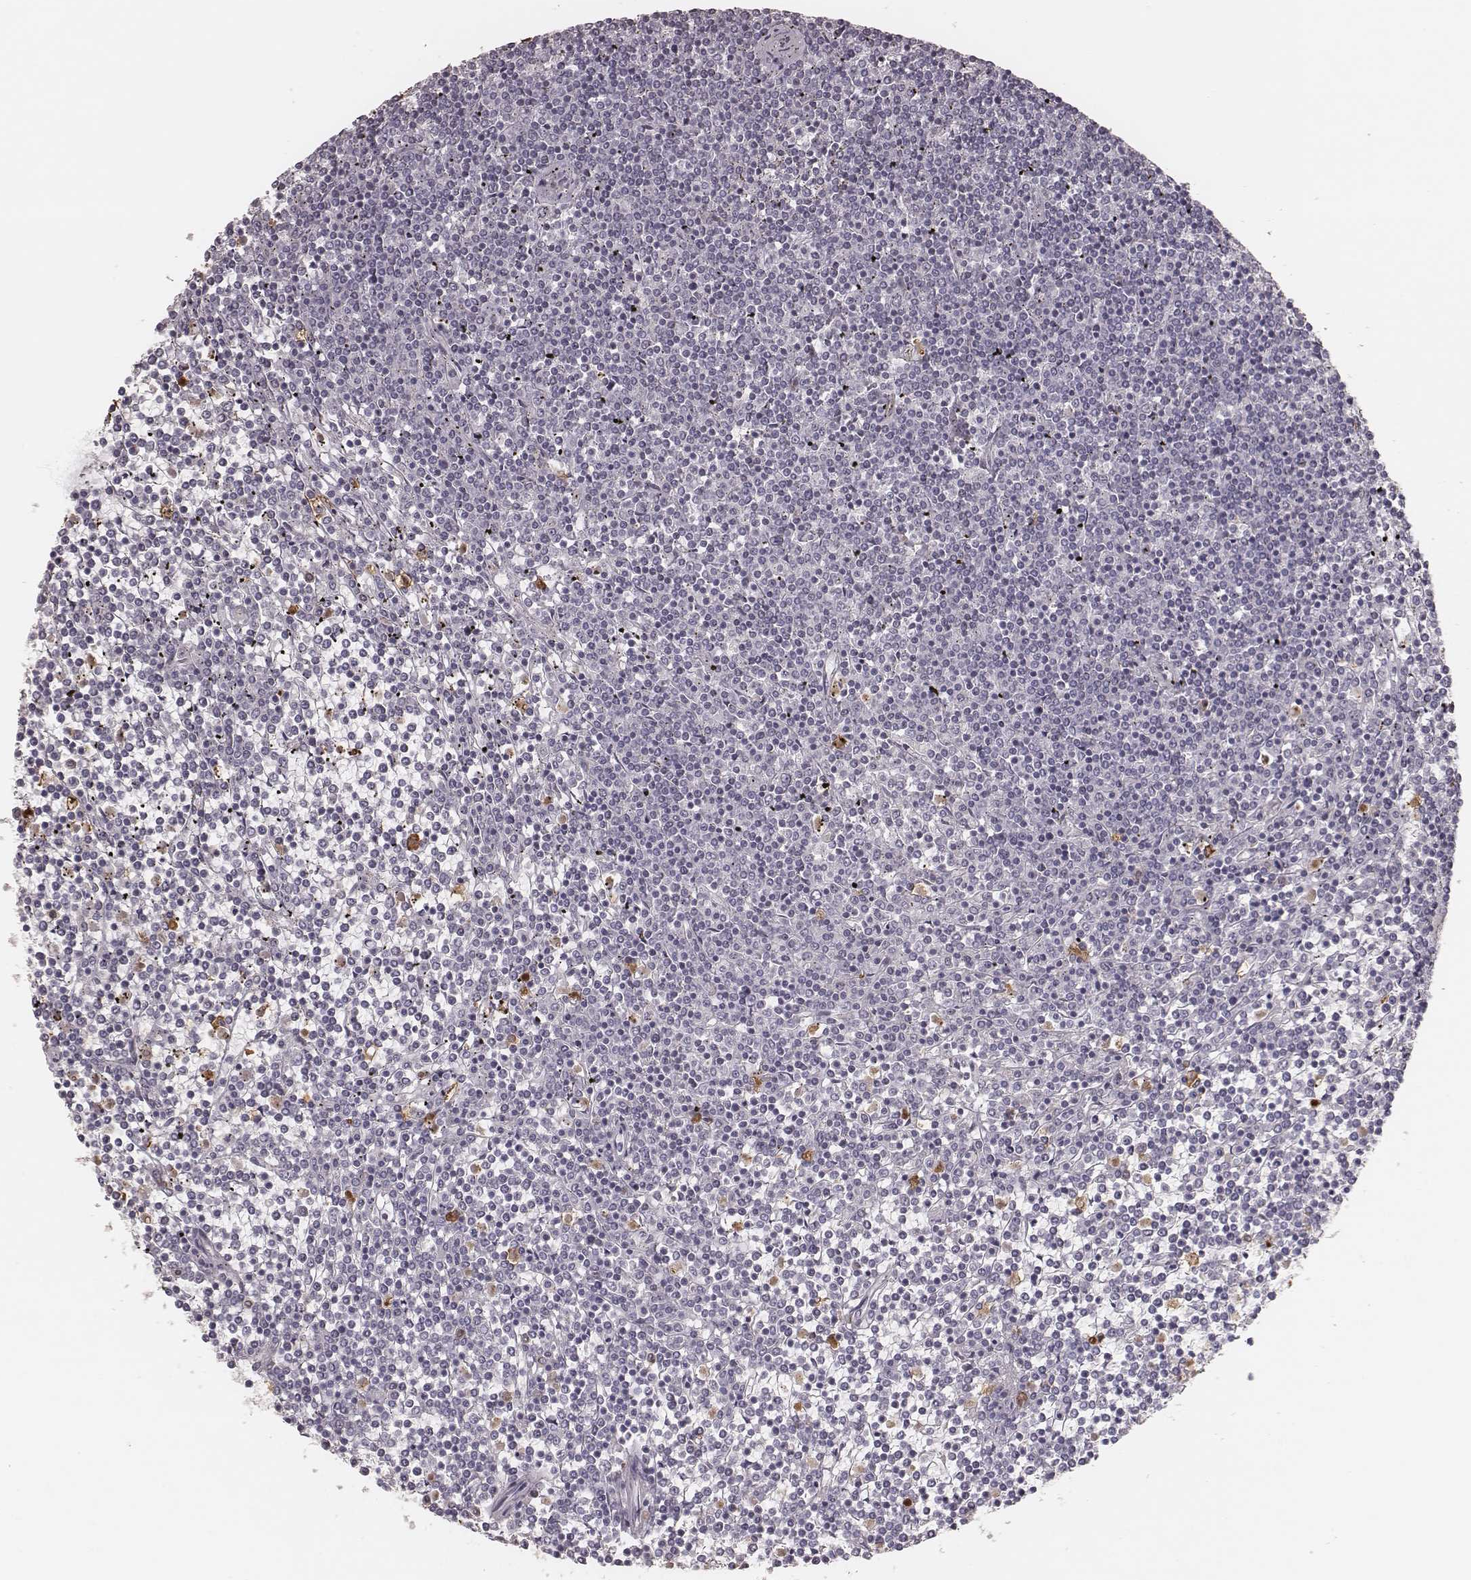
{"staining": {"intensity": "negative", "quantity": "none", "location": "none"}, "tissue": "lymphoma", "cell_type": "Tumor cells", "image_type": "cancer", "snomed": [{"axis": "morphology", "description": "Malignant lymphoma, non-Hodgkin's type, Low grade"}, {"axis": "topography", "description": "Spleen"}], "caption": "The image exhibits no staining of tumor cells in low-grade malignant lymphoma, non-Hodgkin's type. Nuclei are stained in blue.", "gene": "KITLG", "patient": {"sex": "female", "age": 19}}